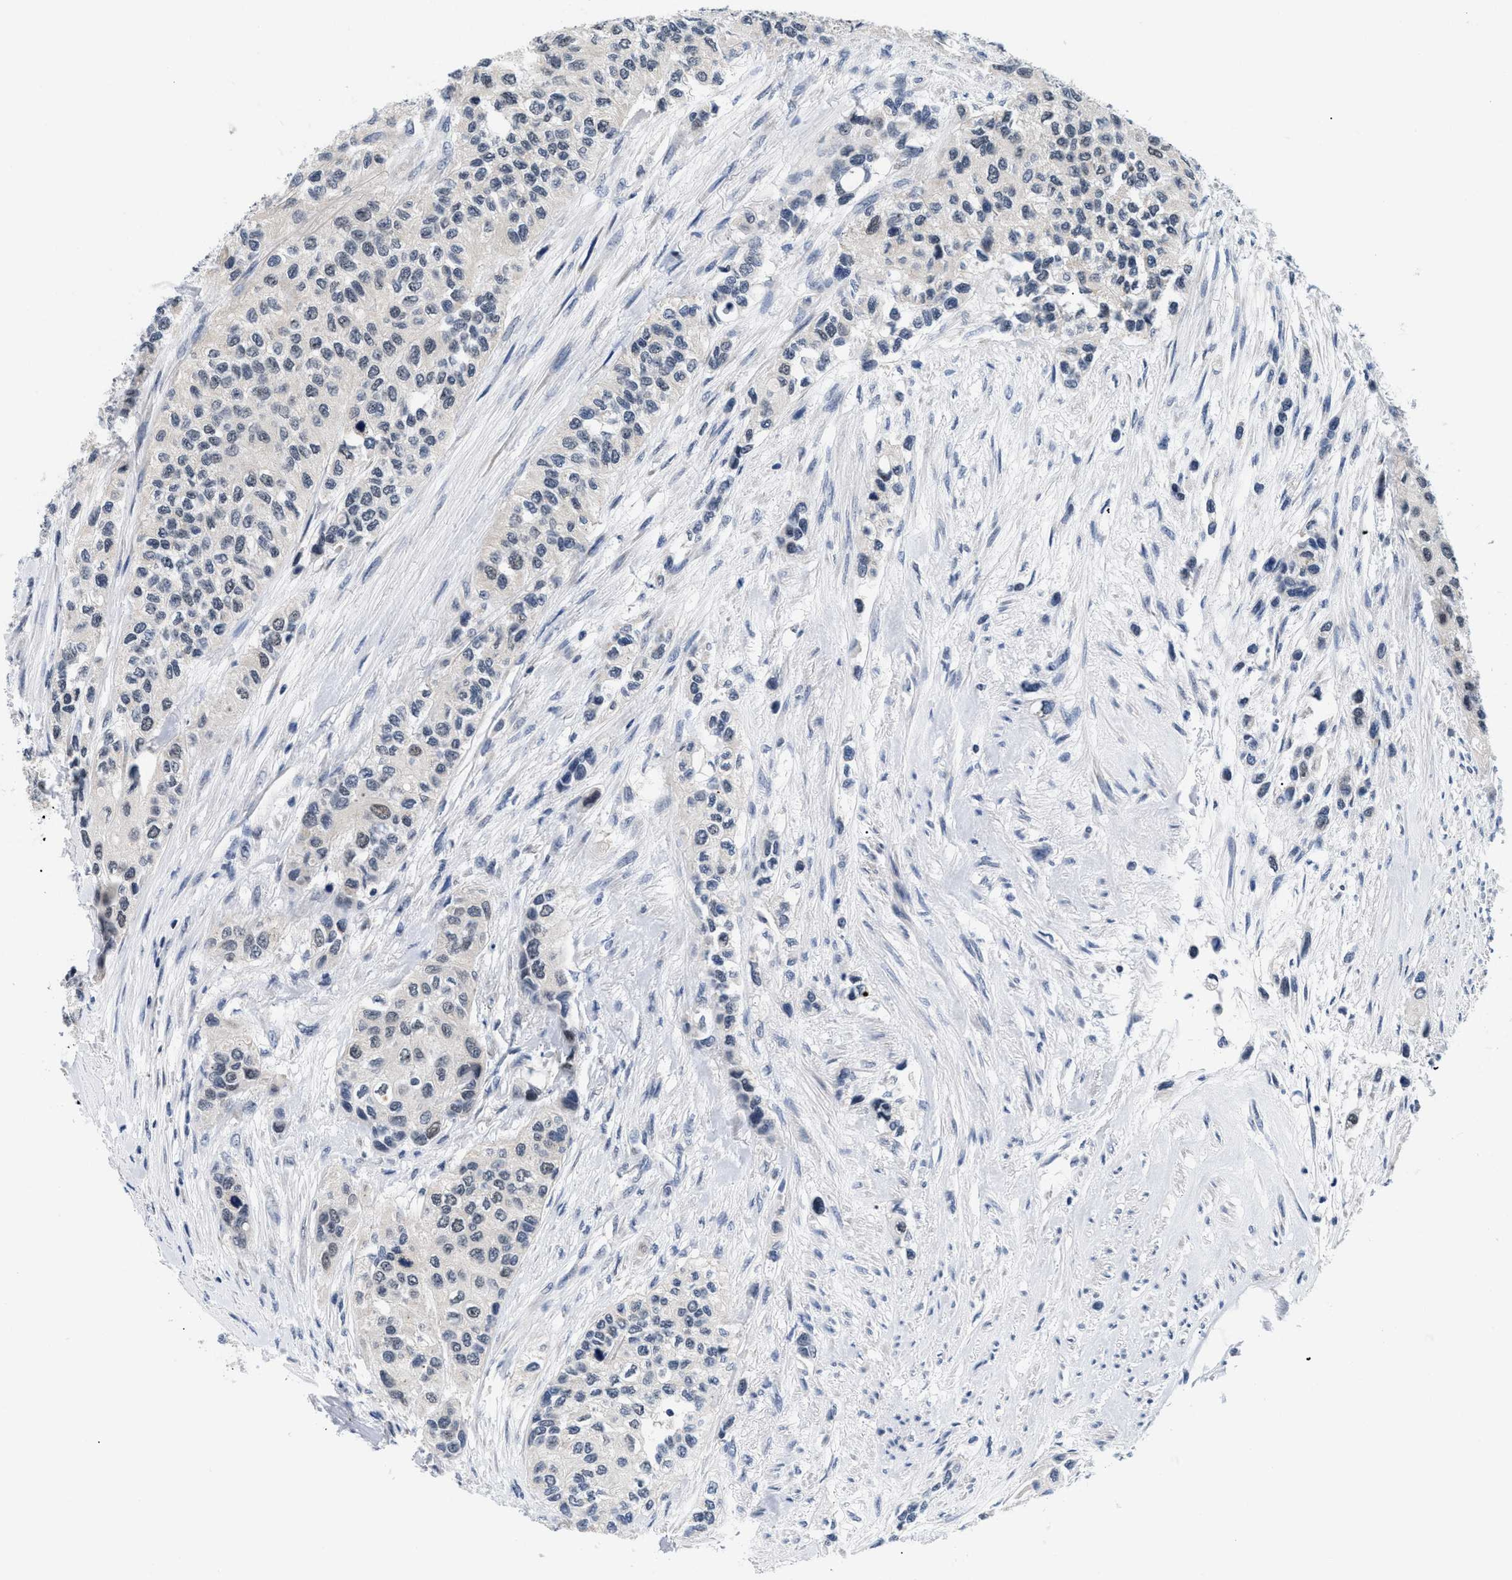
{"staining": {"intensity": "weak", "quantity": "25%-75%", "location": "nuclear"}, "tissue": "urothelial cancer", "cell_type": "Tumor cells", "image_type": "cancer", "snomed": [{"axis": "morphology", "description": "Urothelial carcinoma, High grade"}, {"axis": "topography", "description": "Urinary bladder"}], "caption": "This is an image of immunohistochemistry staining of urothelial cancer, which shows weak staining in the nuclear of tumor cells.", "gene": "PITHD1", "patient": {"sex": "female", "age": 56}}